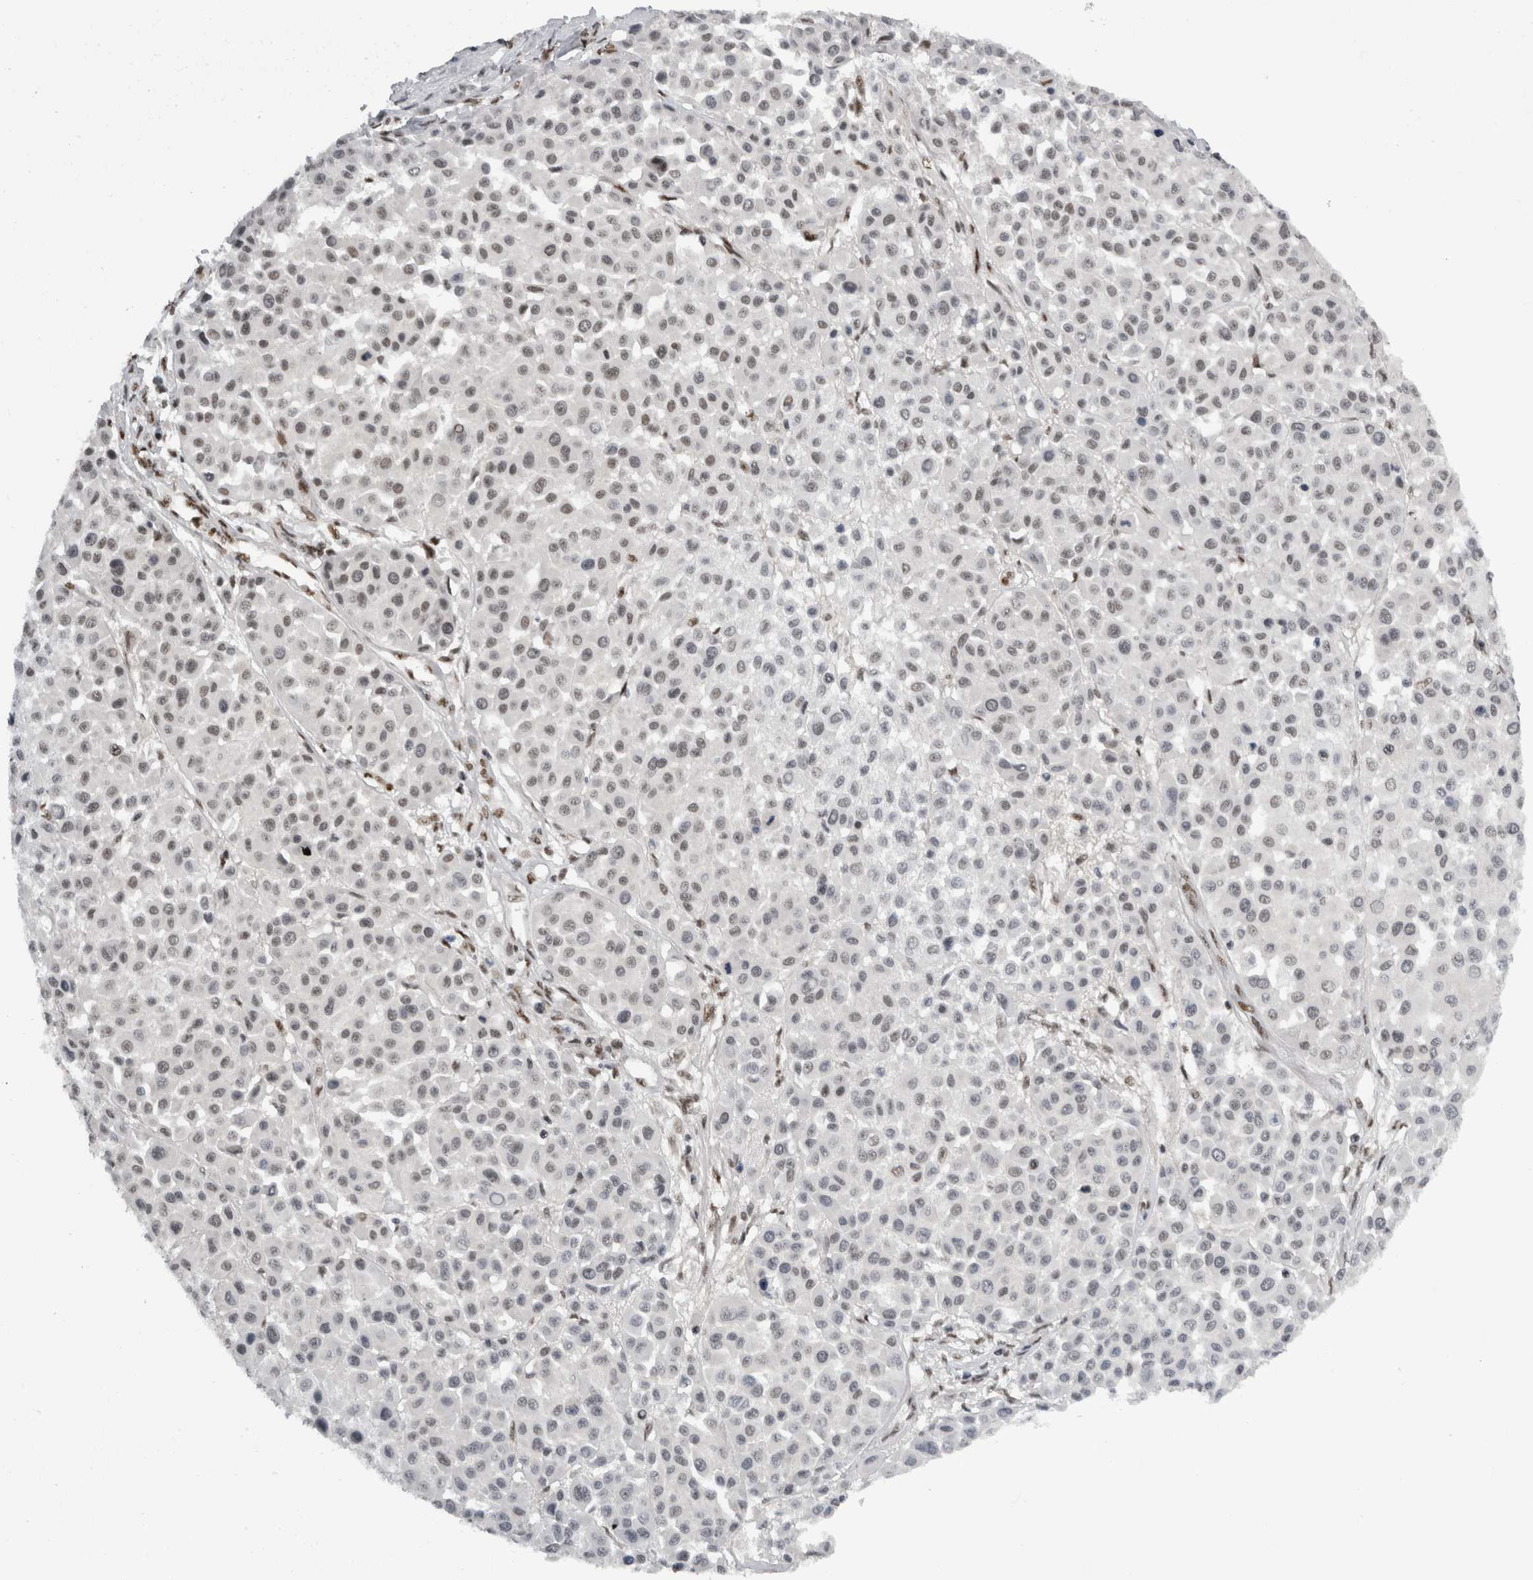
{"staining": {"intensity": "weak", "quantity": "<25%", "location": "nuclear"}, "tissue": "melanoma", "cell_type": "Tumor cells", "image_type": "cancer", "snomed": [{"axis": "morphology", "description": "Malignant melanoma, Metastatic site"}, {"axis": "topography", "description": "Soft tissue"}], "caption": "Tumor cells are negative for protein expression in human melanoma.", "gene": "ZSCAN2", "patient": {"sex": "male", "age": 41}}